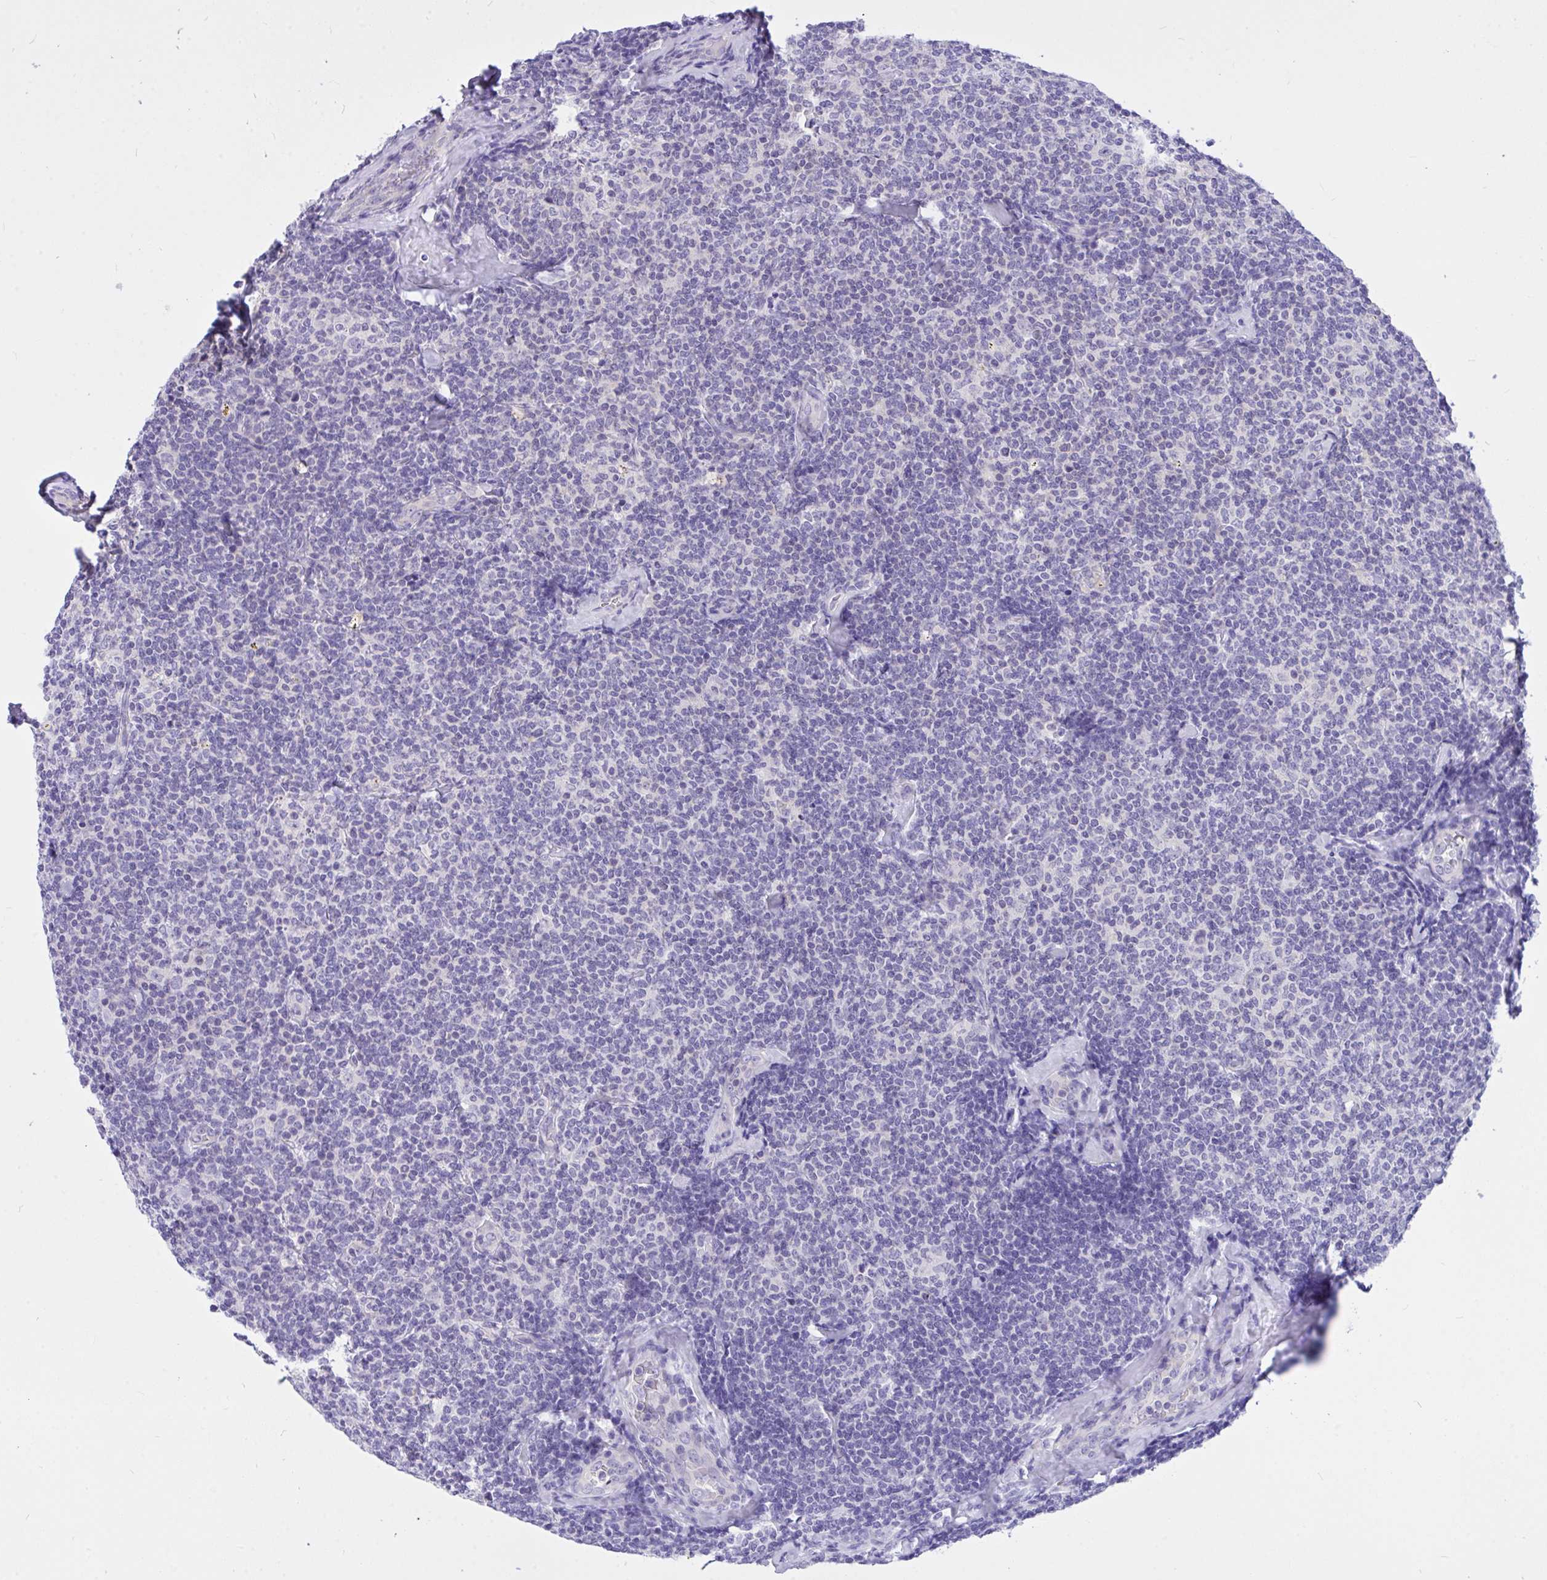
{"staining": {"intensity": "negative", "quantity": "none", "location": "none"}, "tissue": "lymphoma", "cell_type": "Tumor cells", "image_type": "cancer", "snomed": [{"axis": "morphology", "description": "Malignant lymphoma, non-Hodgkin's type, Low grade"}, {"axis": "topography", "description": "Lymph node"}], "caption": "The histopathology image reveals no staining of tumor cells in low-grade malignant lymphoma, non-Hodgkin's type.", "gene": "TLN2", "patient": {"sex": "female", "age": 56}}